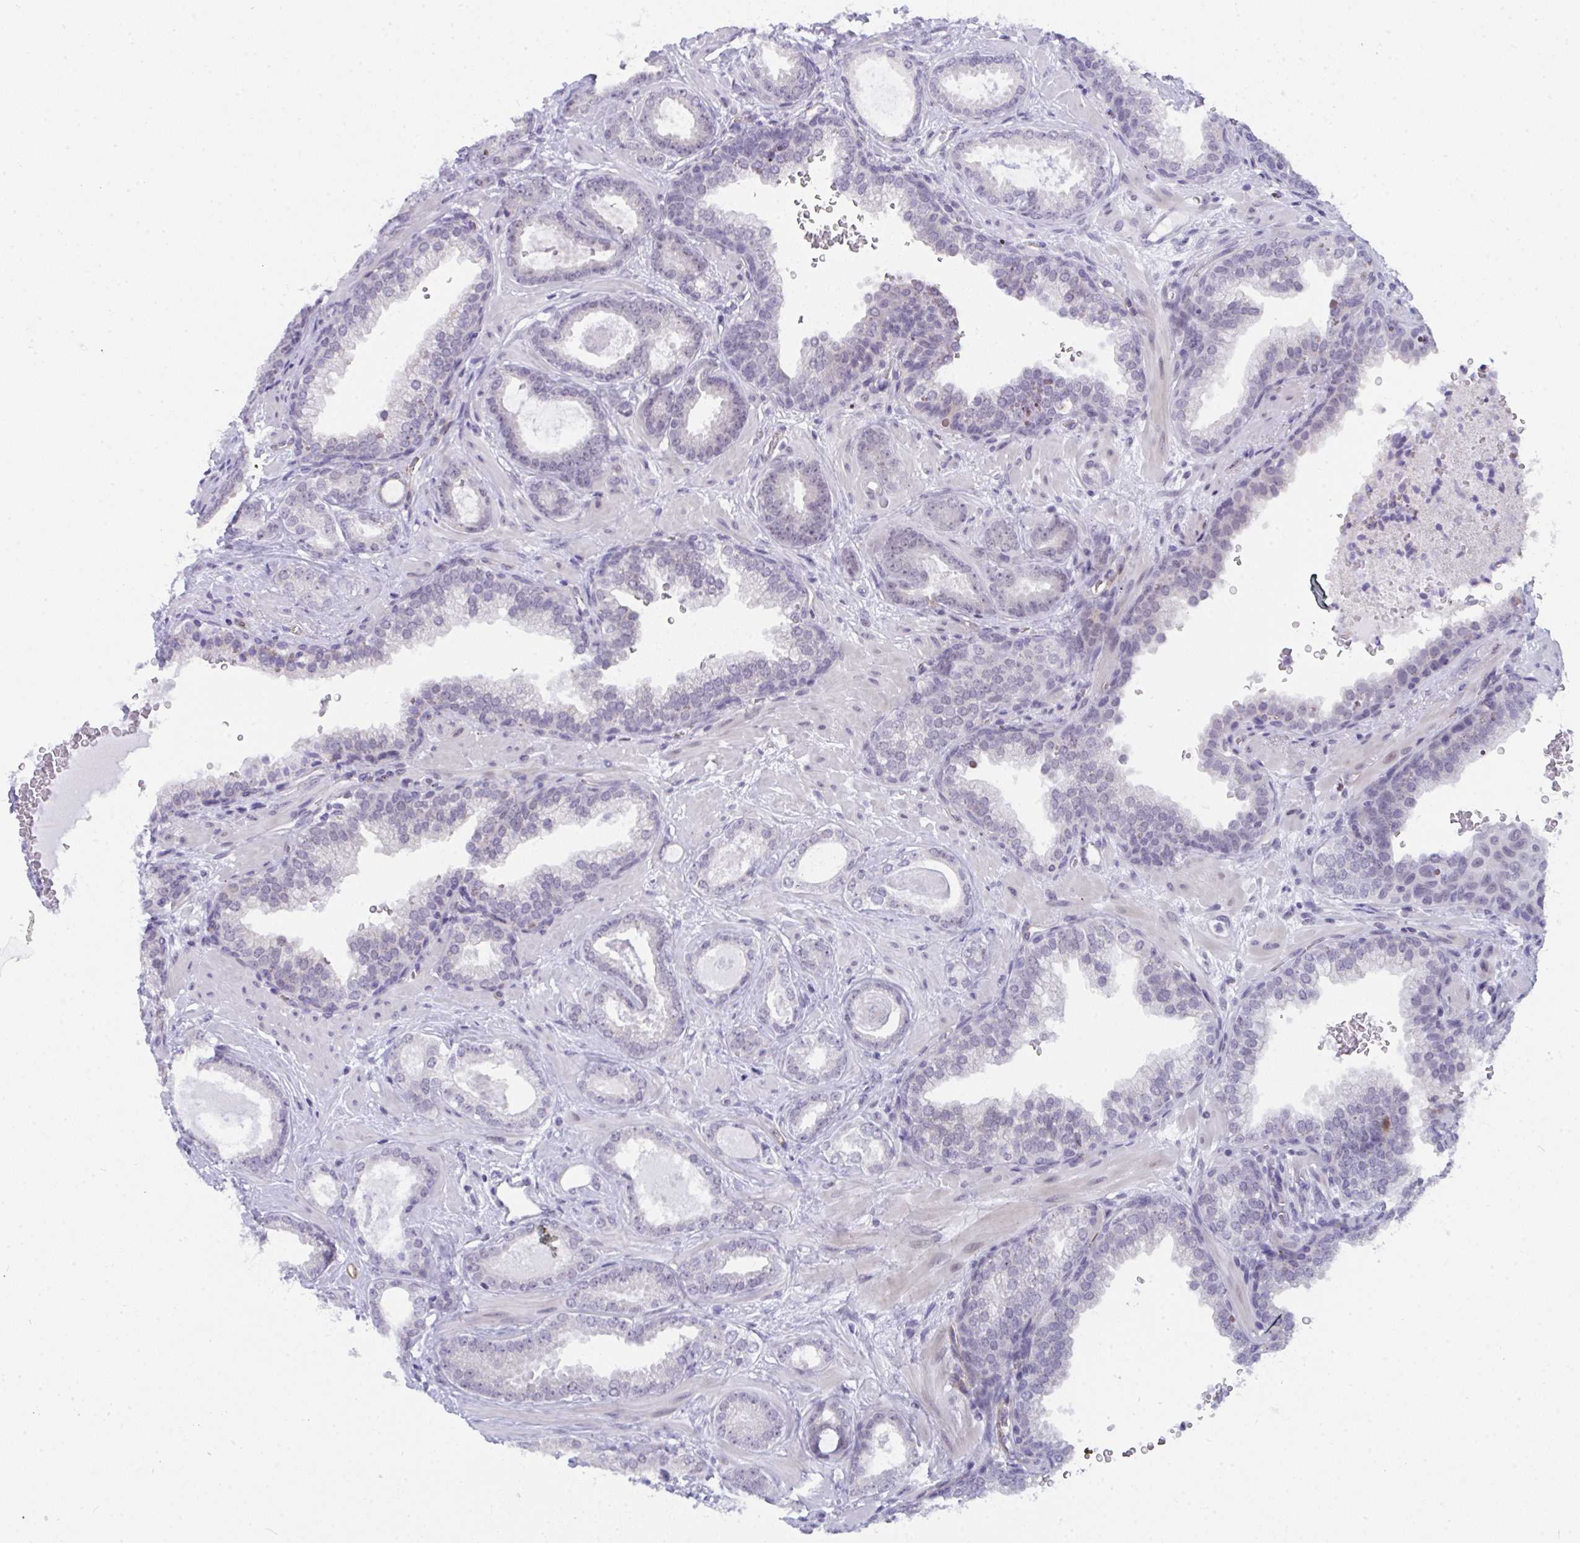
{"staining": {"intensity": "negative", "quantity": "none", "location": "none"}, "tissue": "prostate cancer", "cell_type": "Tumor cells", "image_type": "cancer", "snomed": [{"axis": "morphology", "description": "Adenocarcinoma, High grade"}, {"axis": "topography", "description": "Prostate"}], "caption": "Prostate cancer was stained to show a protein in brown. There is no significant expression in tumor cells.", "gene": "CDK13", "patient": {"sex": "male", "age": 58}}